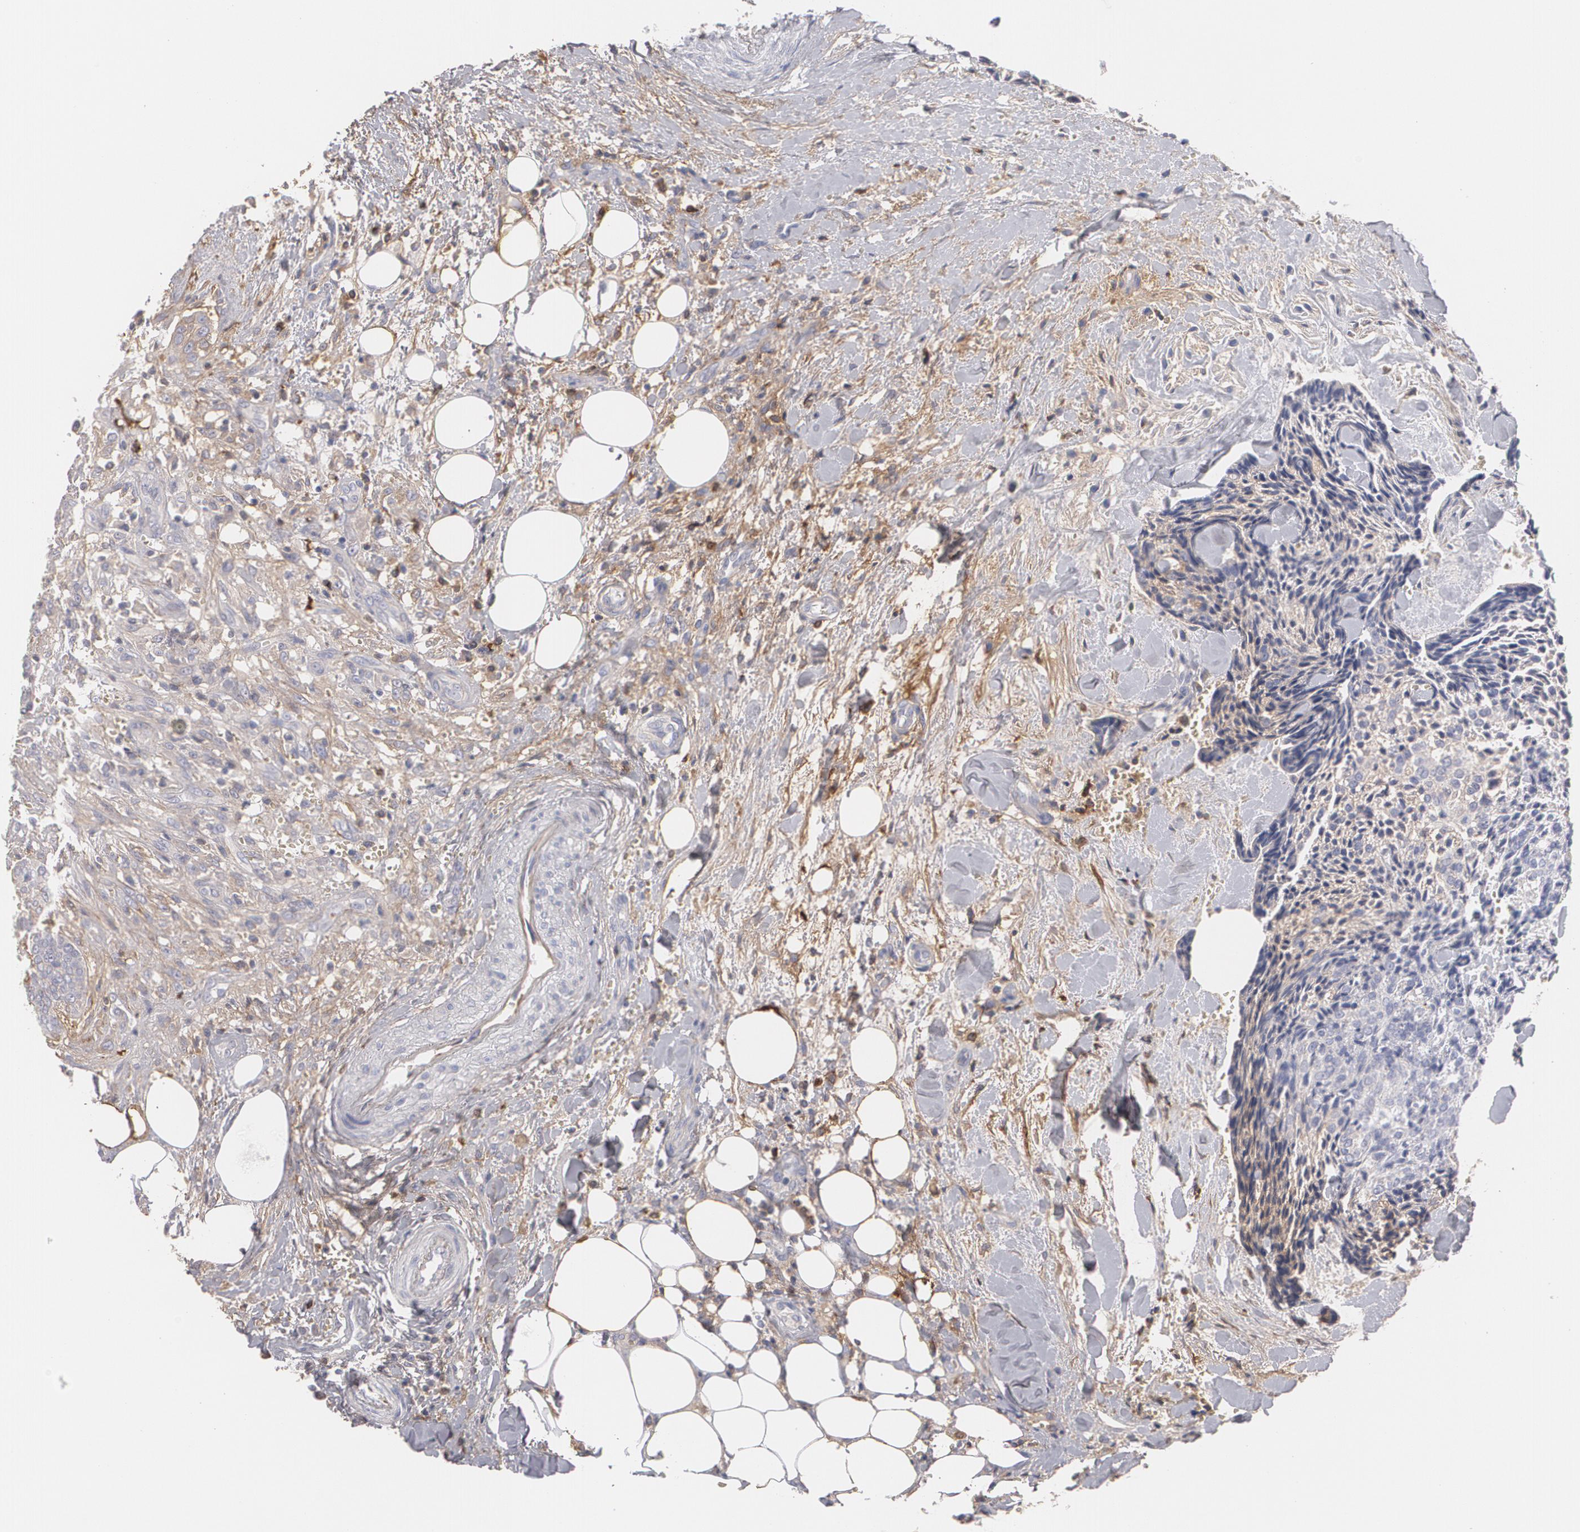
{"staining": {"intensity": "negative", "quantity": "none", "location": "none"}, "tissue": "head and neck cancer", "cell_type": "Tumor cells", "image_type": "cancer", "snomed": [{"axis": "morphology", "description": "Squamous cell carcinoma, NOS"}, {"axis": "topography", "description": "Salivary gland"}, {"axis": "topography", "description": "Head-Neck"}], "caption": "Tumor cells are negative for brown protein staining in head and neck cancer.", "gene": "FBLN1", "patient": {"sex": "male", "age": 70}}